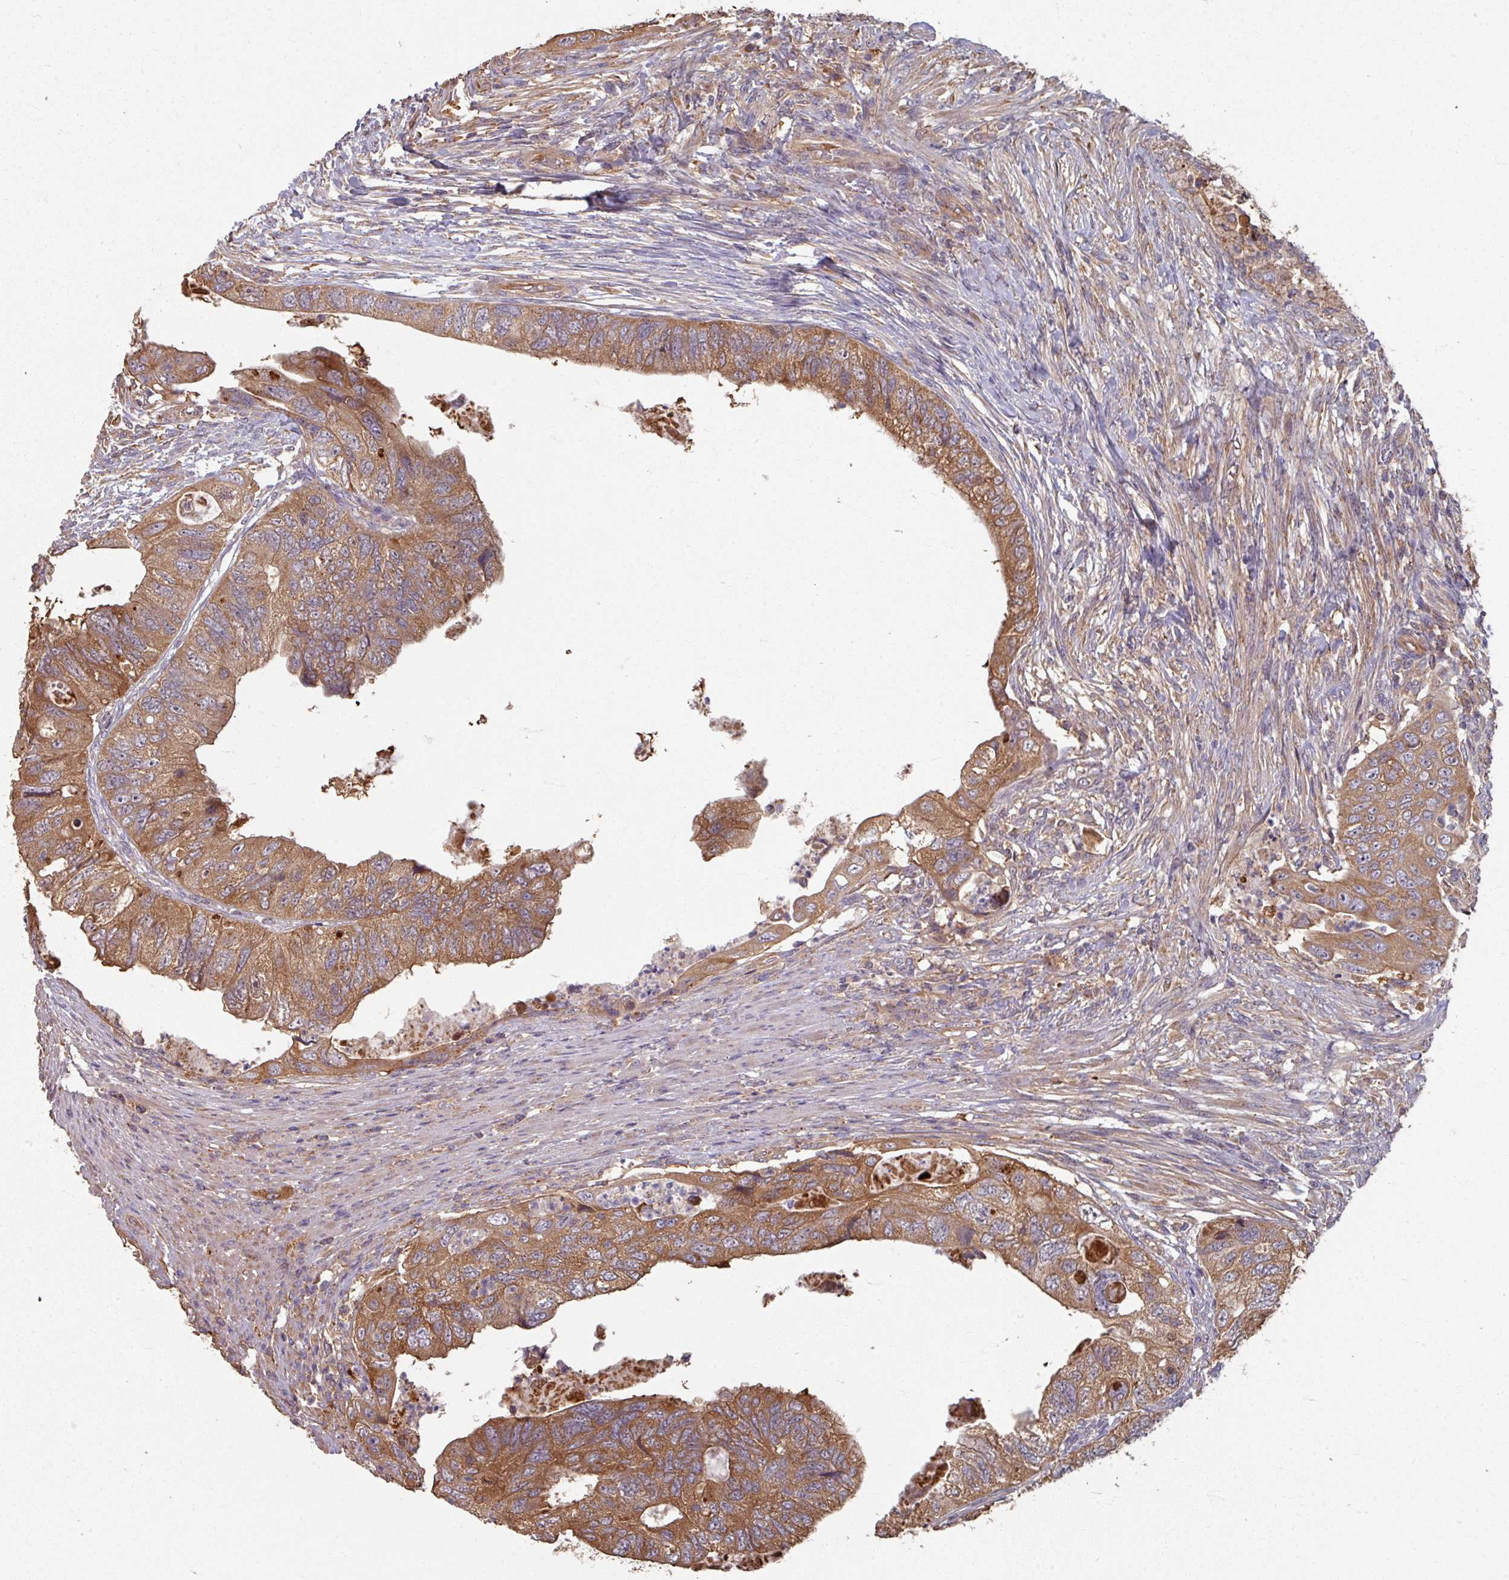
{"staining": {"intensity": "moderate", "quantity": ">75%", "location": "cytoplasmic/membranous"}, "tissue": "colorectal cancer", "cell_type": "Tumor cells", "image_type": "cancer", "snomed": [{"axis": "morphology", "description": "Adenocarcinoma, NOS"}, {"axis": "topography", "description": "Rectum"}], "caption": "IHC of human colorectal cancer shows medium levels of moderate cytoplasmic/membranous positivity in approximately >75% of tumor cells. (IHC, brightfield microscopy, high magnification).", "gene": "CCDC68", "patient": {"sex": "male", "age": 63}}